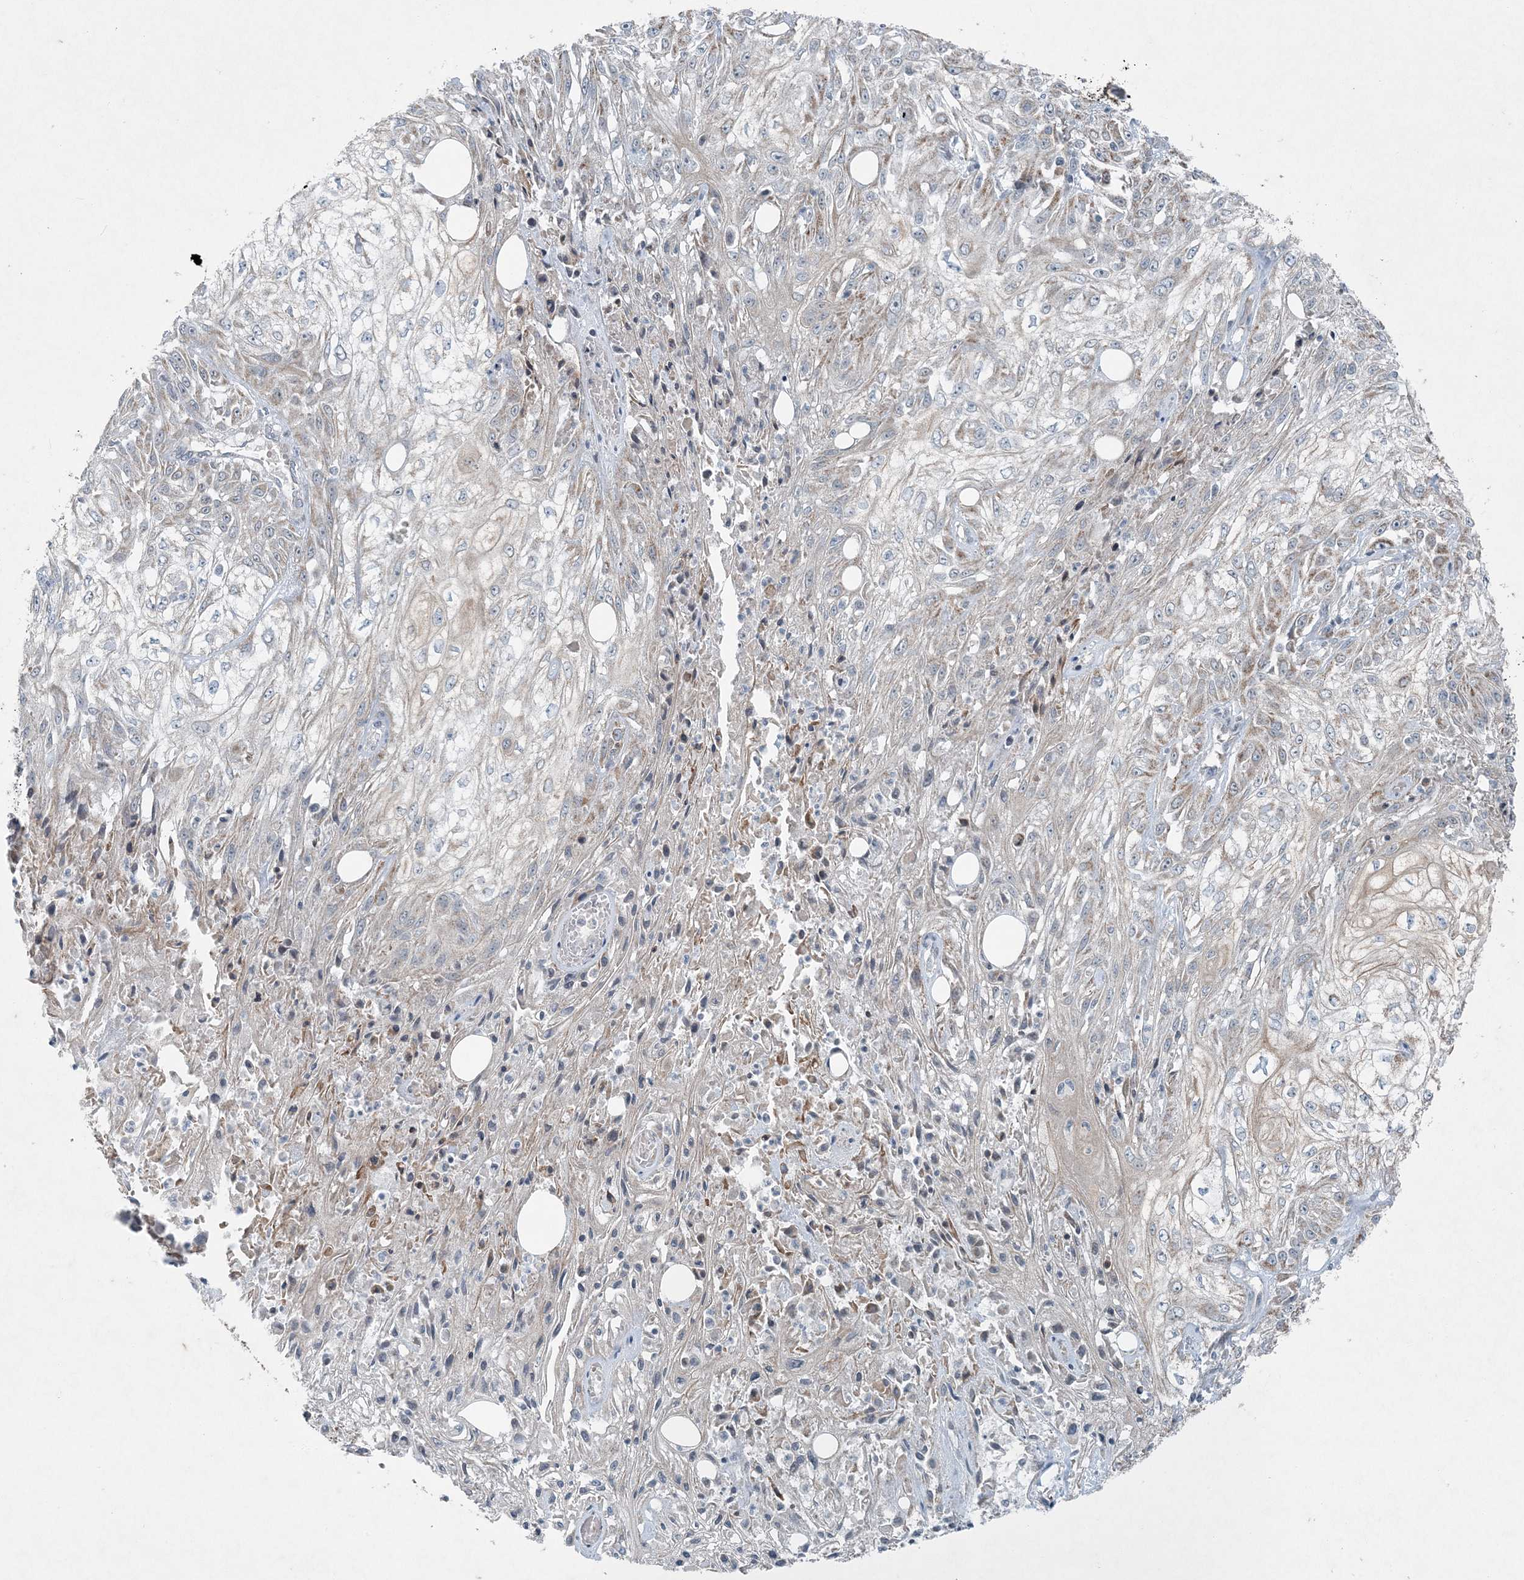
{"staining": {"intensity": "moderate", "quantity": "<25%", "location": "cytoplasmic/membranous"}, "tissue": "skin cancer", "cell_type": "Tumor cells", "image_type": "cancer", "snomed": [{"axis": "morphology", "description": "Squamous cell carcinoma, NOS"}, {"axis": "morphology", "description": "Squamous cell carcinoma, metastatic, NOS"}, {"axis": "topography", "description": "Skin"}, {"axis": "topography", "description": "Lymph node"}], "caption": "Skin metastatic squamous cell carcinoma tissue displays moderate cytoplasmic/membranous expression in approximately <25% of tumor cells, visualized by immunohistochemistry. (Stains: DAB in brown, nuclei in blue, Microscopy: brightfield microscopy at high magnification).", "gene": "PC", "patient": {"sex": "male", "age": 75}}